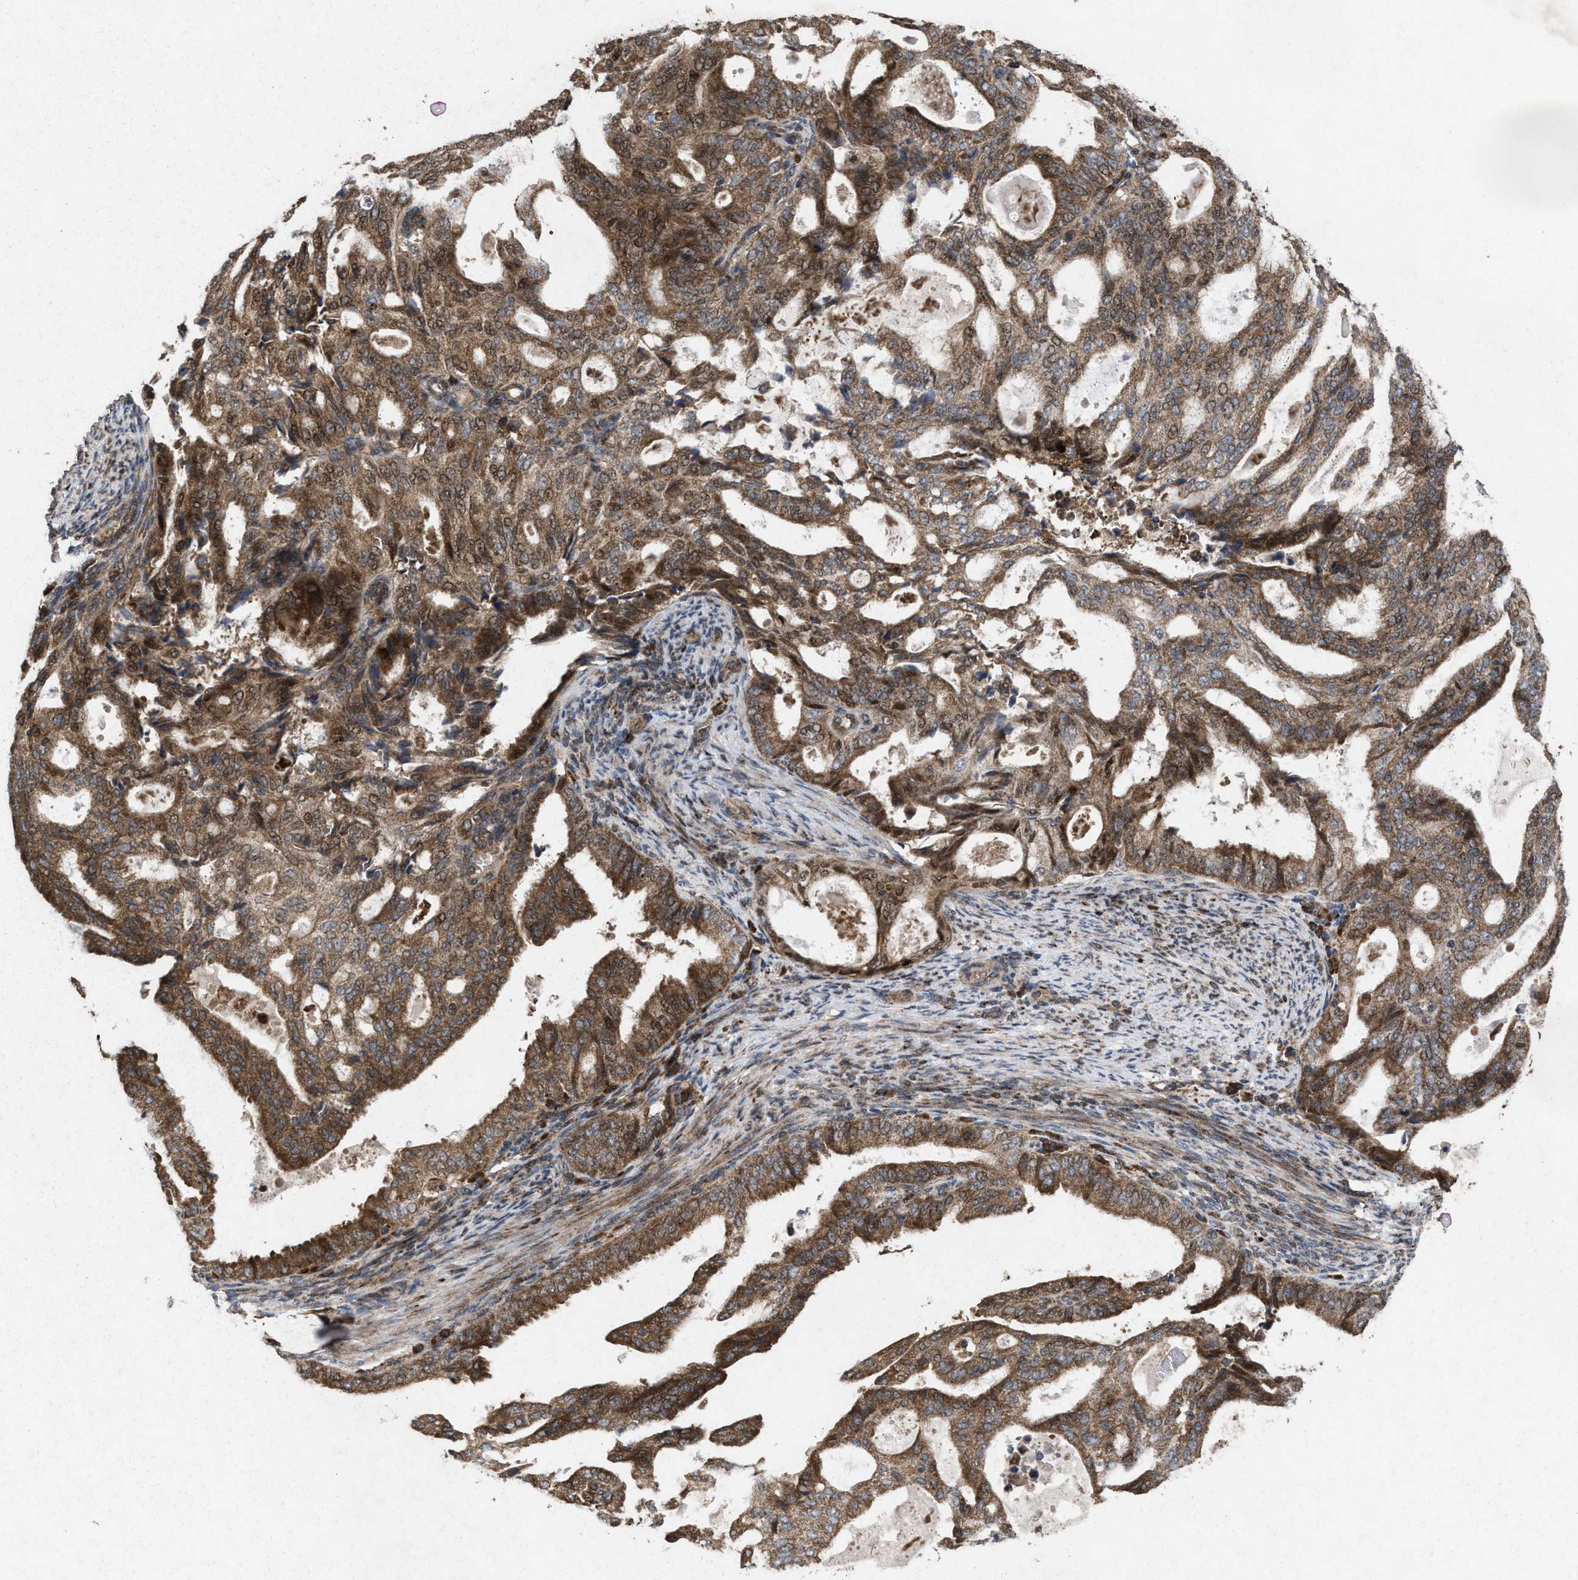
{"staining": {"intensity": "moderate", "quantity": ">75%", "location": "cytoplasmic/membranous"}, "tissue": "endometrial cancer", "cell_type": "Tumor cells", "image_type": "cancer", "snomed": [{"axis": "morphology", "description": "Adenocarcinoma, NOS"}, {"axis": "topography", "description": "Endometrium"}], "caption": "An image of human endometrial cancer (adenocarcinoma) stained for a protein demonstrates moderate cytoplasmic/membranous brown staining in tumor cells.", "gene": "MSI2", "patient": {"sex": "female", "age": 58}}